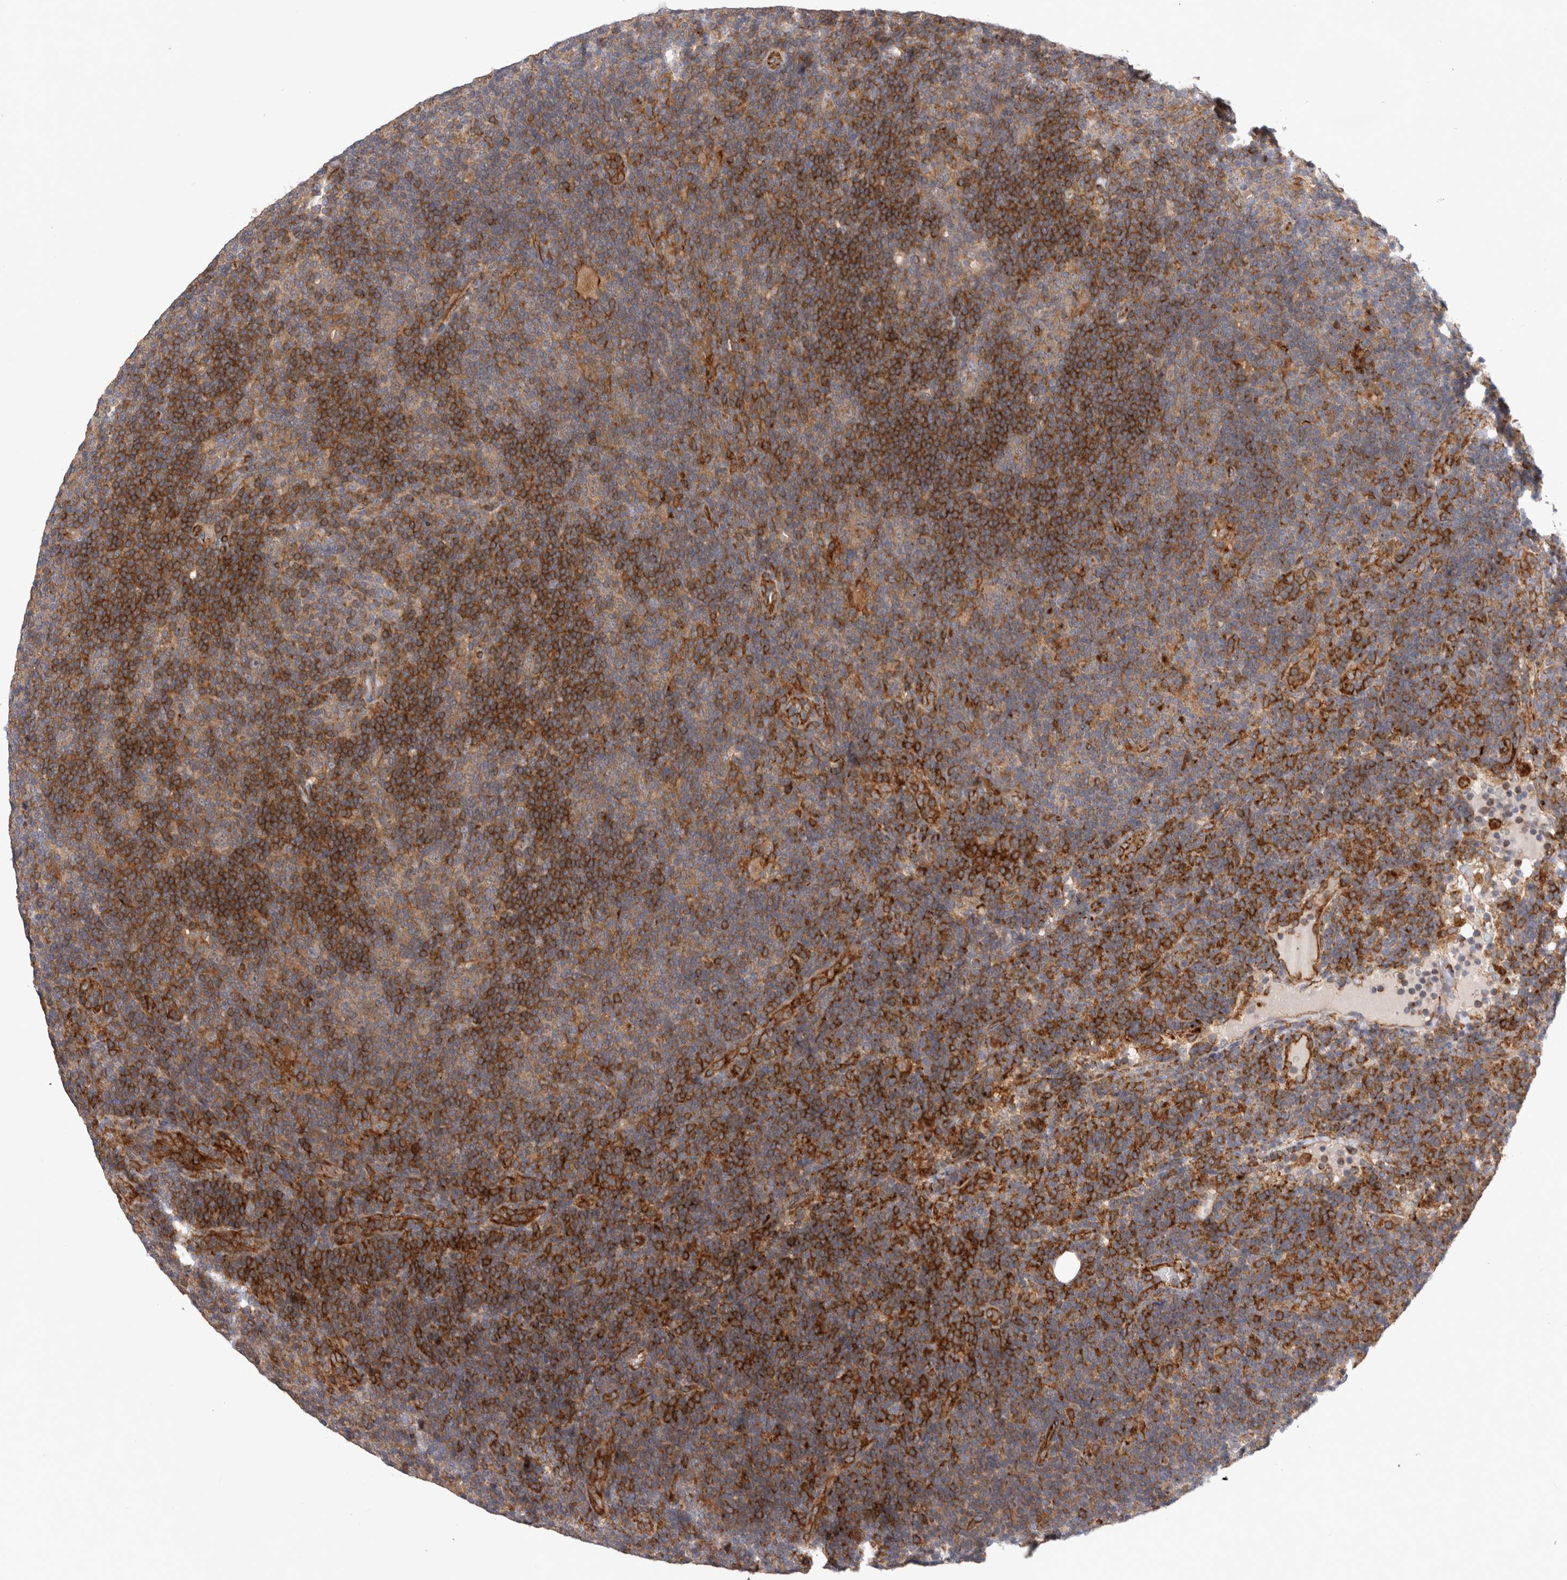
{"staining": {"intensity": "moderate", "quantity": ">75%", "location": "cytoplasmic/membranous"}, "tissue": "lymphoma", "cell_type": "Tumor cells", "image_type": "cancer", "snomed": [{"axis": "morphology", "description": "Hodgkin's disease, NOS"}, {"axis": "topography", "description": "Lymph node"}], "caption": "Immunohistochemistry (IHC) photomicrograph of human lymphoma stained for a protein (brown), which reveals medium levels of moderate cytoplasmic/membranous positivity in approximately >75% of tumor cells.", "gene": "BNIP2", "patient": {"sex": "female", "age": 57}}